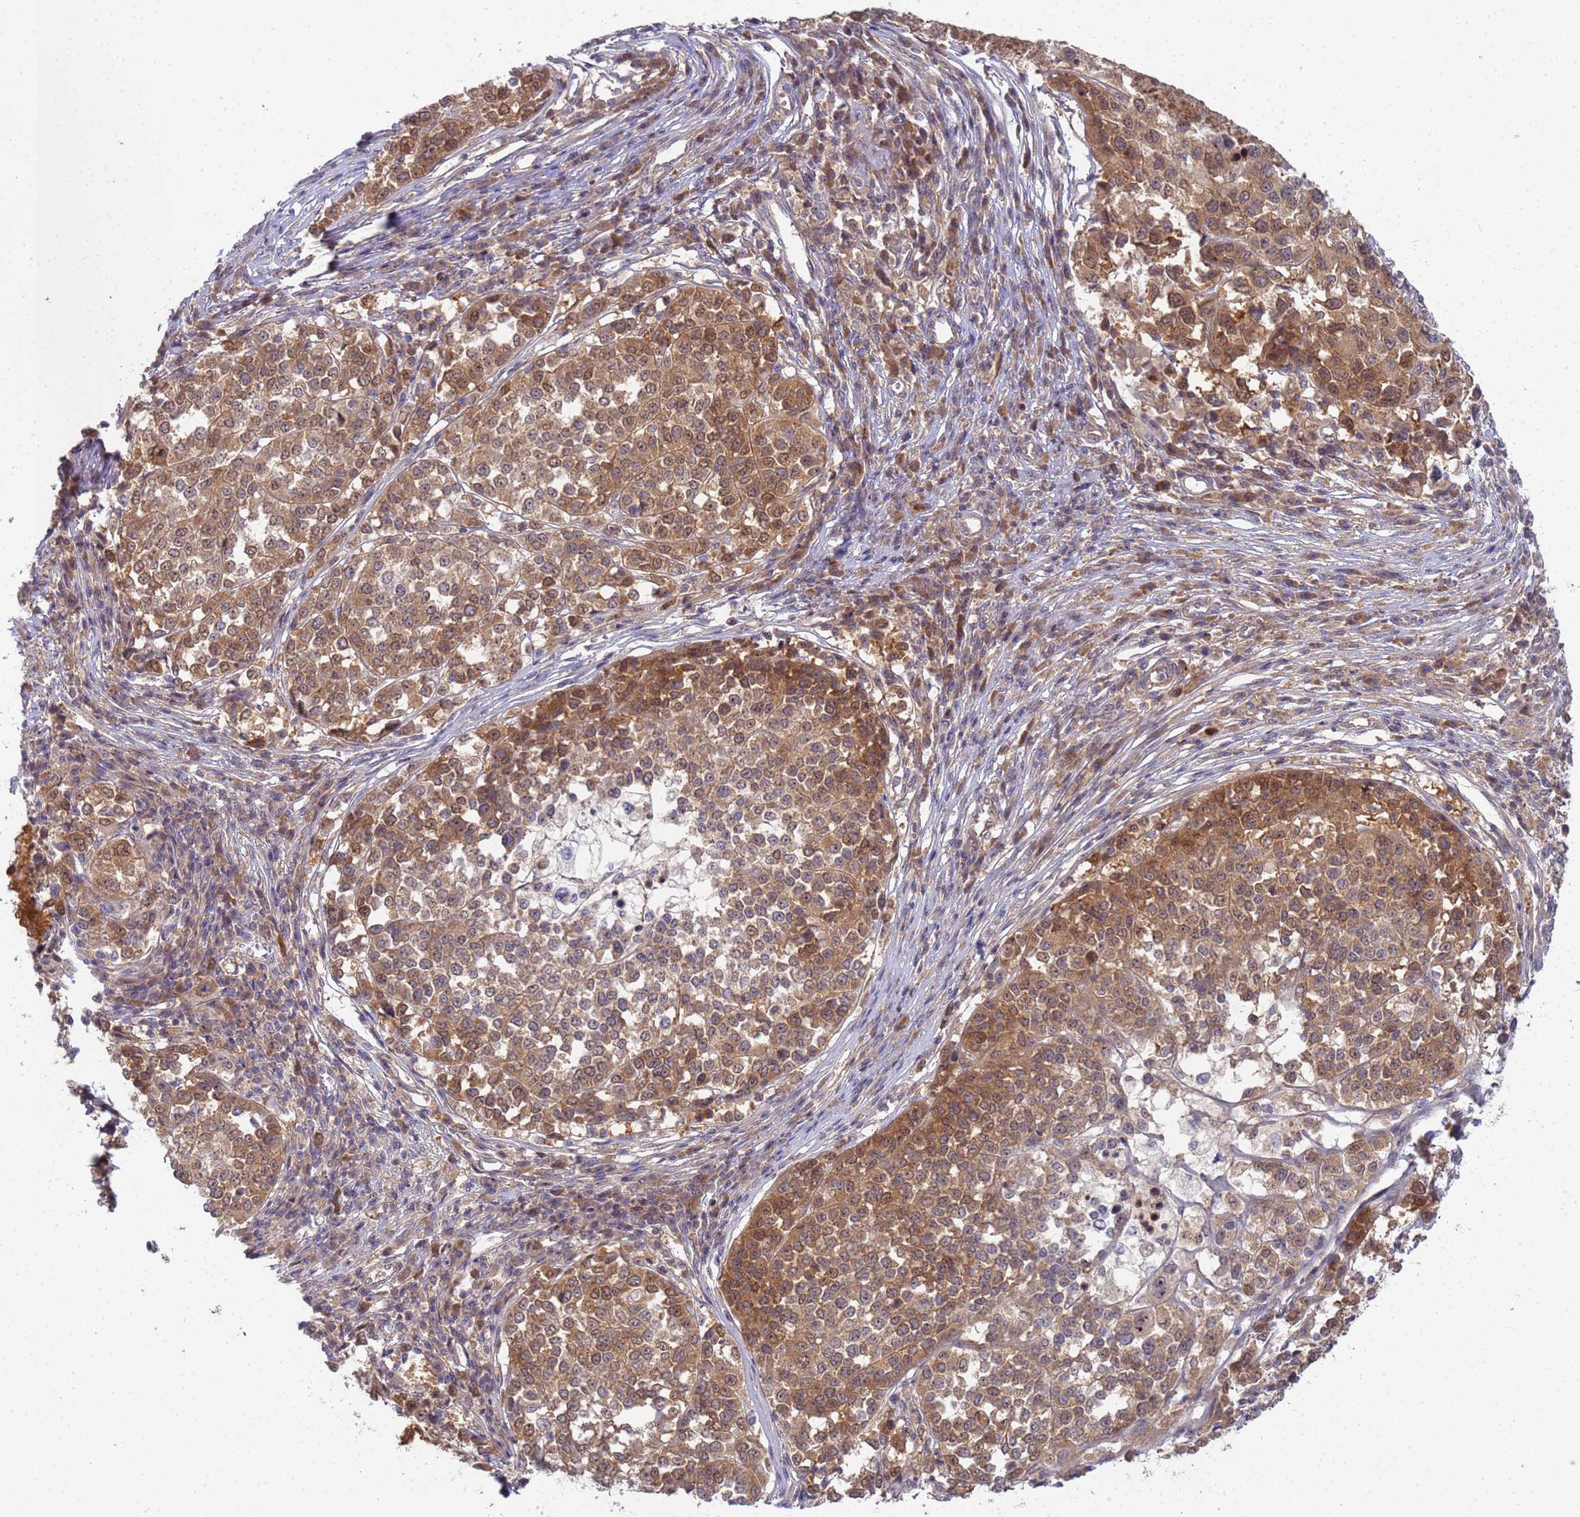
{"staining": {"intensity": "moderate", "quantity": ">75%", "location": "cytoplasmic/membranous,nuclear"}, "tissue": "melanoma", "cell_type": "Tumor cells", "image_type": "cancer", "snomed": [{"axis": "morphology", "description": "Malignant melanoma, Metastatic site"}, {"axis": "topography", "description": "Lymph node"}], "caption": "Immunohistochemistry (IHC) image of human melanoma stained for a protein (brown), which shows medium levels of moderate cytoplasmic/membranous and nuclear expression in approximately >75% of tumor cells.", "gene": "SHARPIN", "patient": {"sex": "male", "age": 44}}